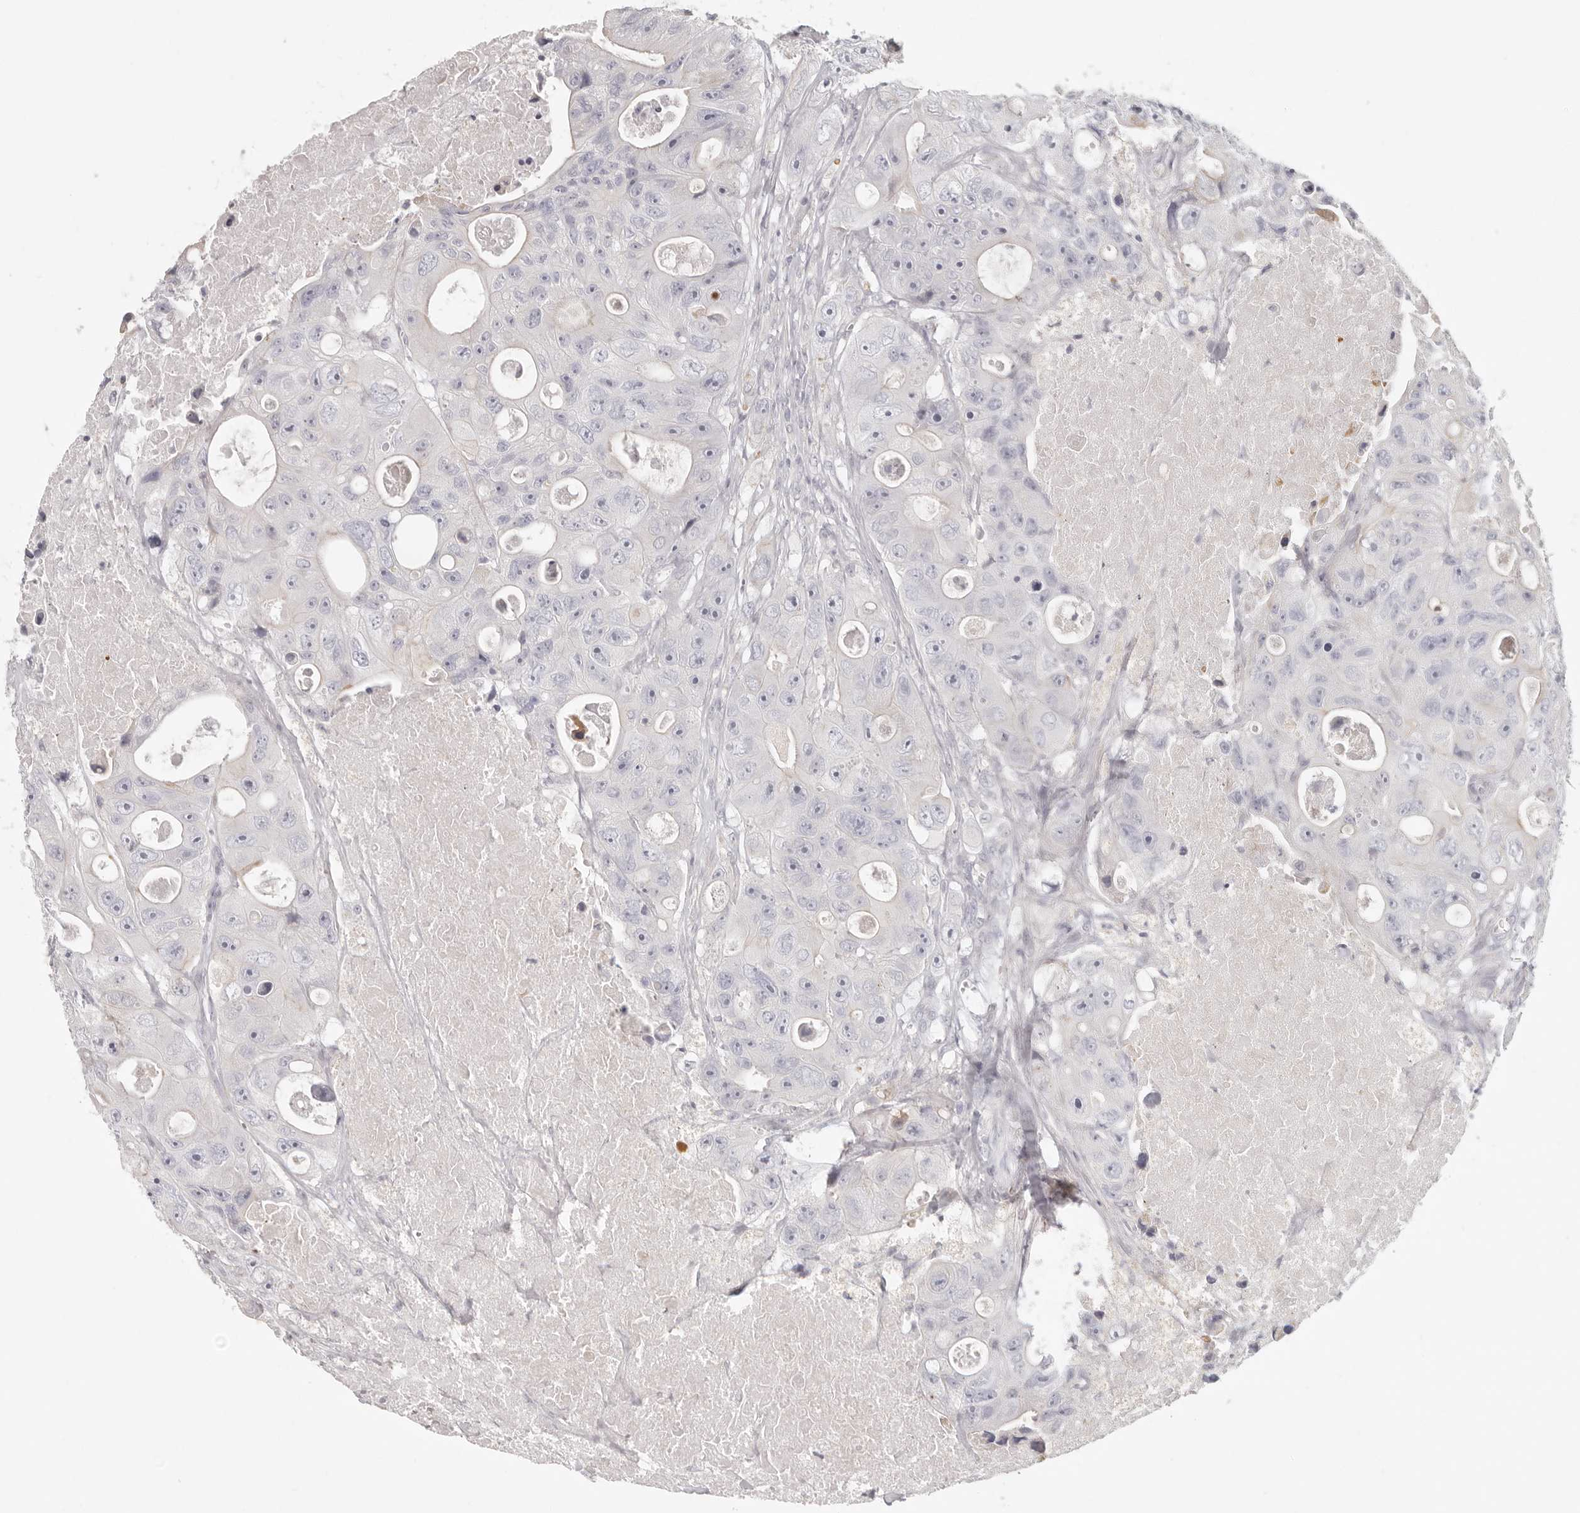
{"staining": {"intensity": "negative", "quantity": "none", "location": "none"}, "tissue": "colorectal cancer", "cell_type": "Tumor cells", "image_type": "cancer", "snomed": [{"axis": "morphology", "description": "Adenocarcinoma, NOS"}, {"axis": "topography", "description": "Colon"}], "caption": "Immunohistochemical staining of human colorectal cancer (adenocarcinoma) reveals no significant staining in tumor cells.", "gene": "RXFP1", "patient": {"sex": "female", "age": 46}}